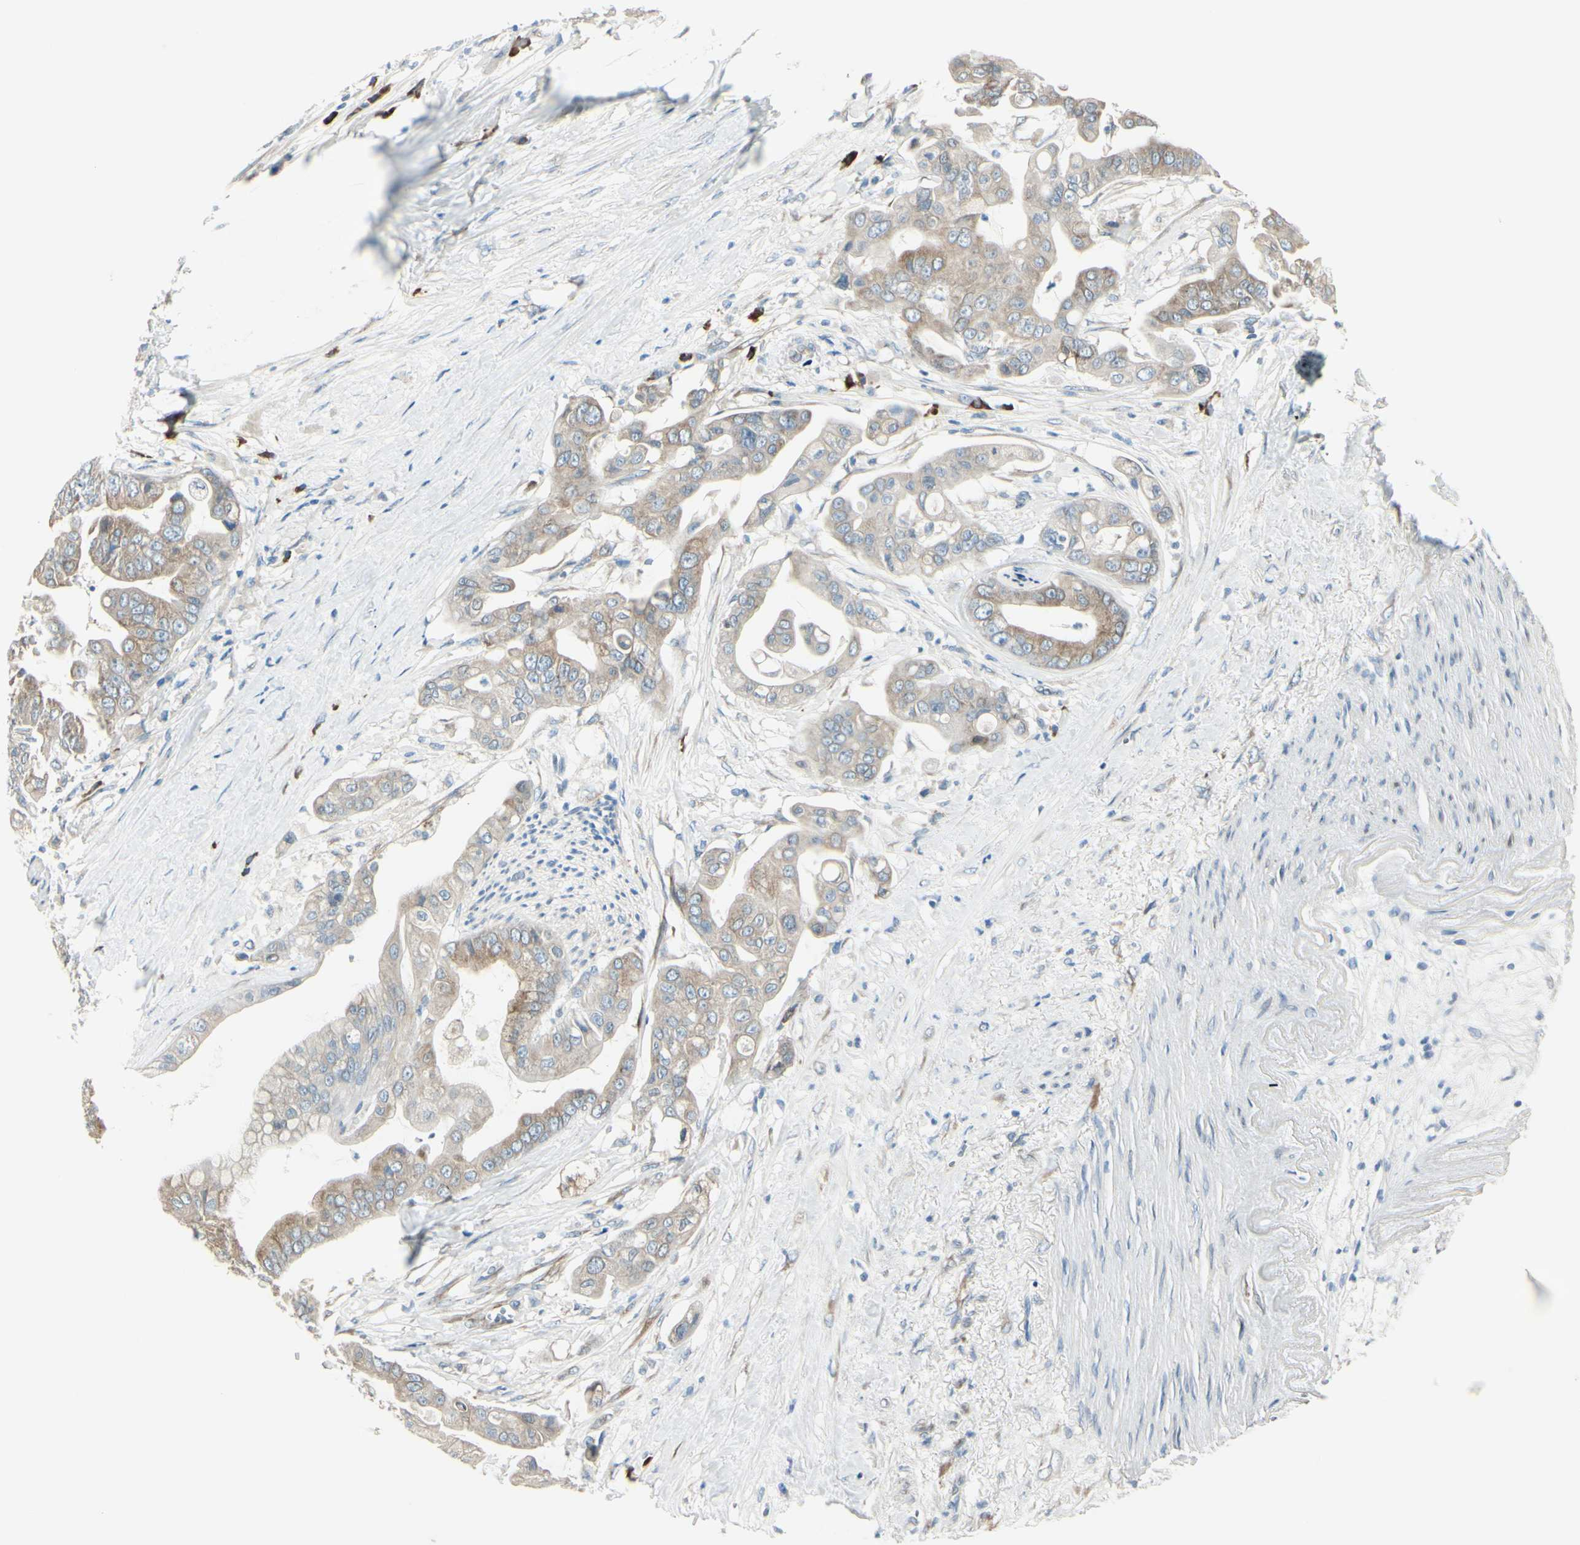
{"staining": {"intensity": "weak", "quantity": ">75%", "location": "cytoplasmic/membranous"}, "tissue": "pancreatic cancer", "cell_type": "Tumor cells", "image_type": "cancer", "snomed": [{"axis": "morphology", "description": "Adenocarcinoma, NOS"}, {"axis": "topography", "description": "Pancreas"}], "caption": "Protein expression analysis of human adenocarcinoma (pancreatic) reveals weak cytoplasmic/membranous staining in approximately >75% of tumor cells.", "gene": "SELENOS", "patient": {"sex": "female", "age": 75}}